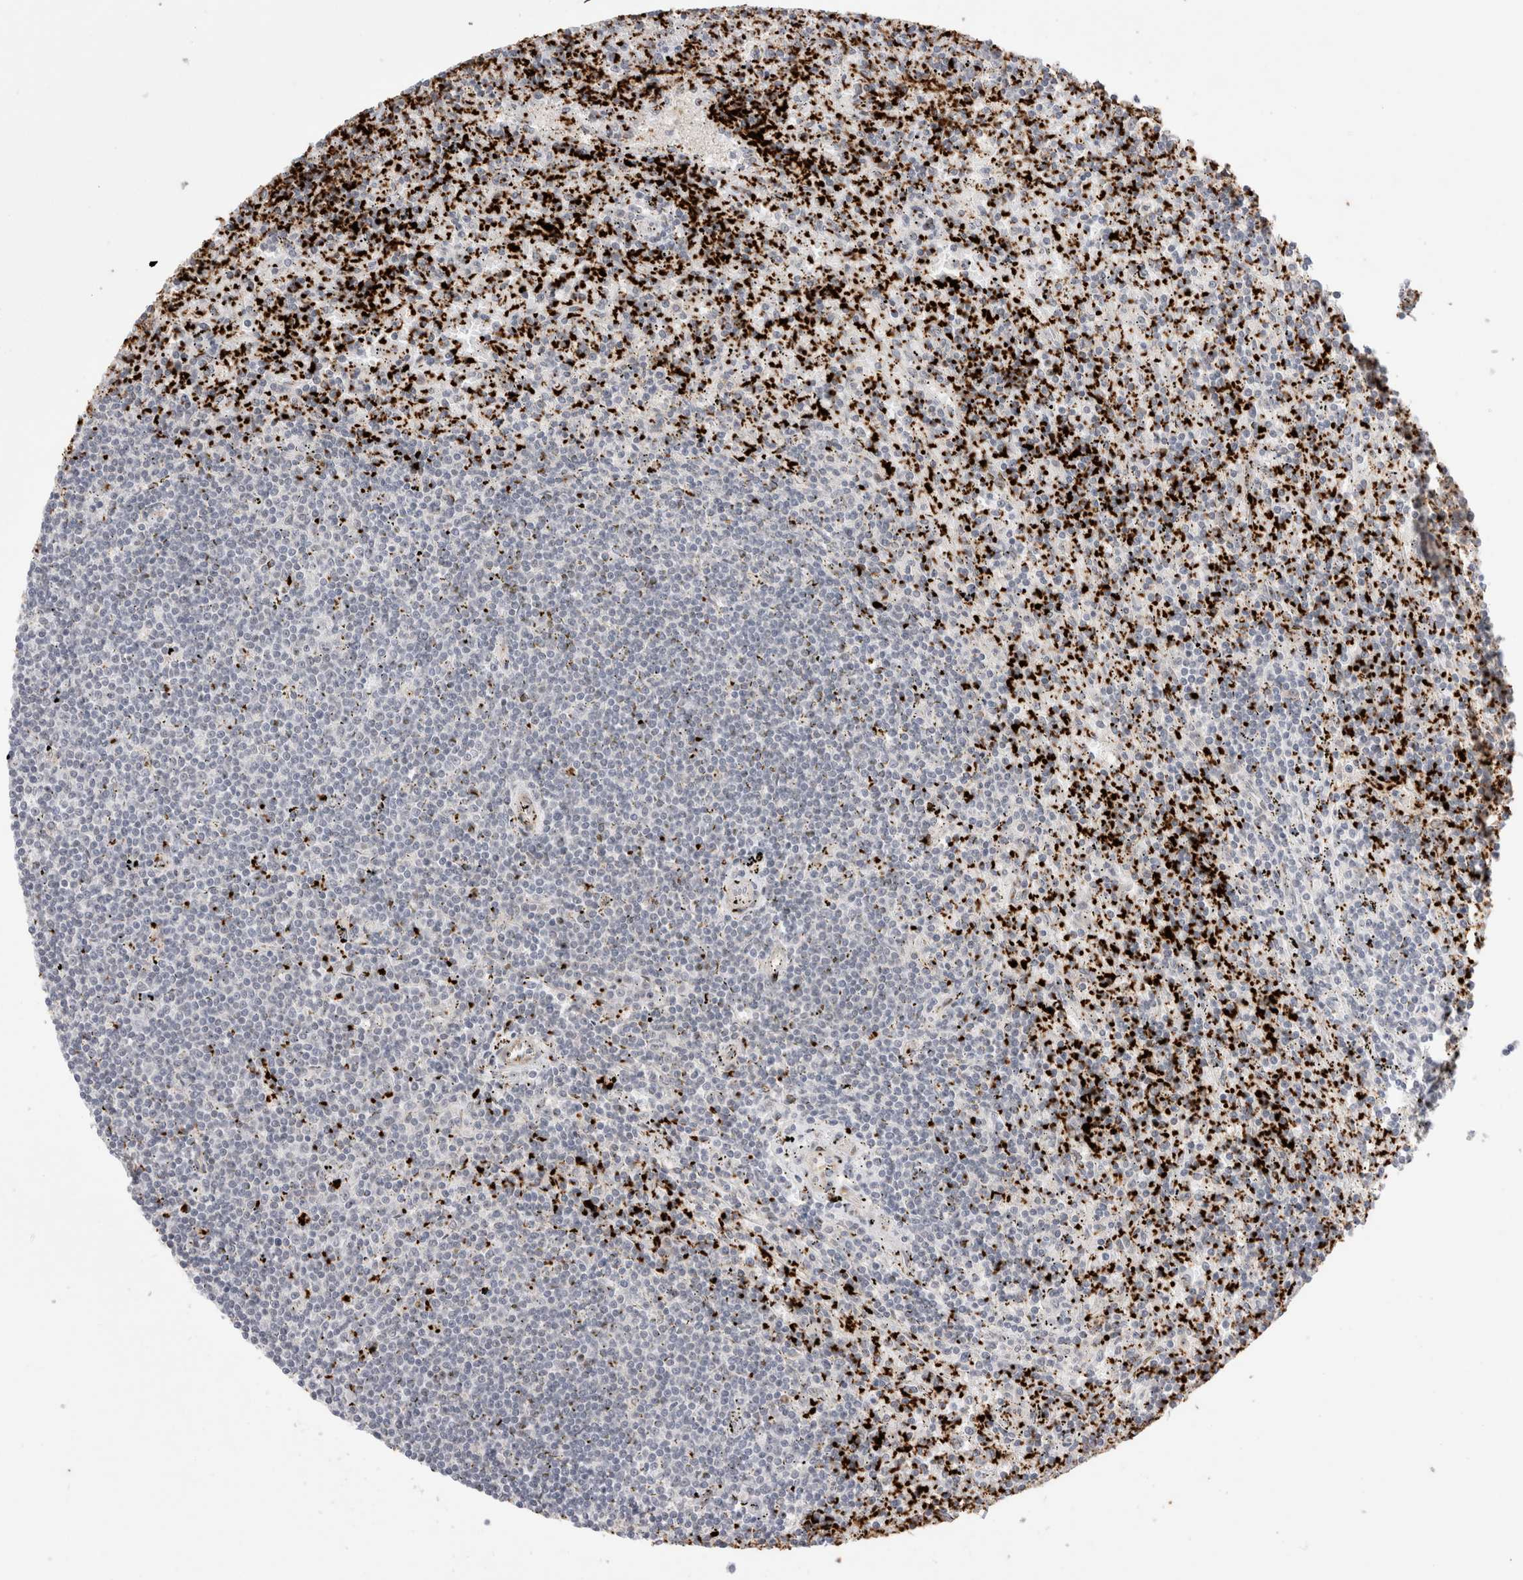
{"staining": {"intensity": "negative", "quantity": "none", "location": "none"}, "tissue": "lymphoma", "cell_type": "Tumor cells", "image_type": "cancer", "snomed": [{"axis": "morphology", "description": "Malignant lymphoma, non-Hodgkin's type, Low grade"}, {"axis": "topography", "description": "Spleen"}], "caption": "Tumor cells are negative for brown protein staining in lymphoma.", "gene": "VPS28", "patient": {"sex": "male", "age": 76}}